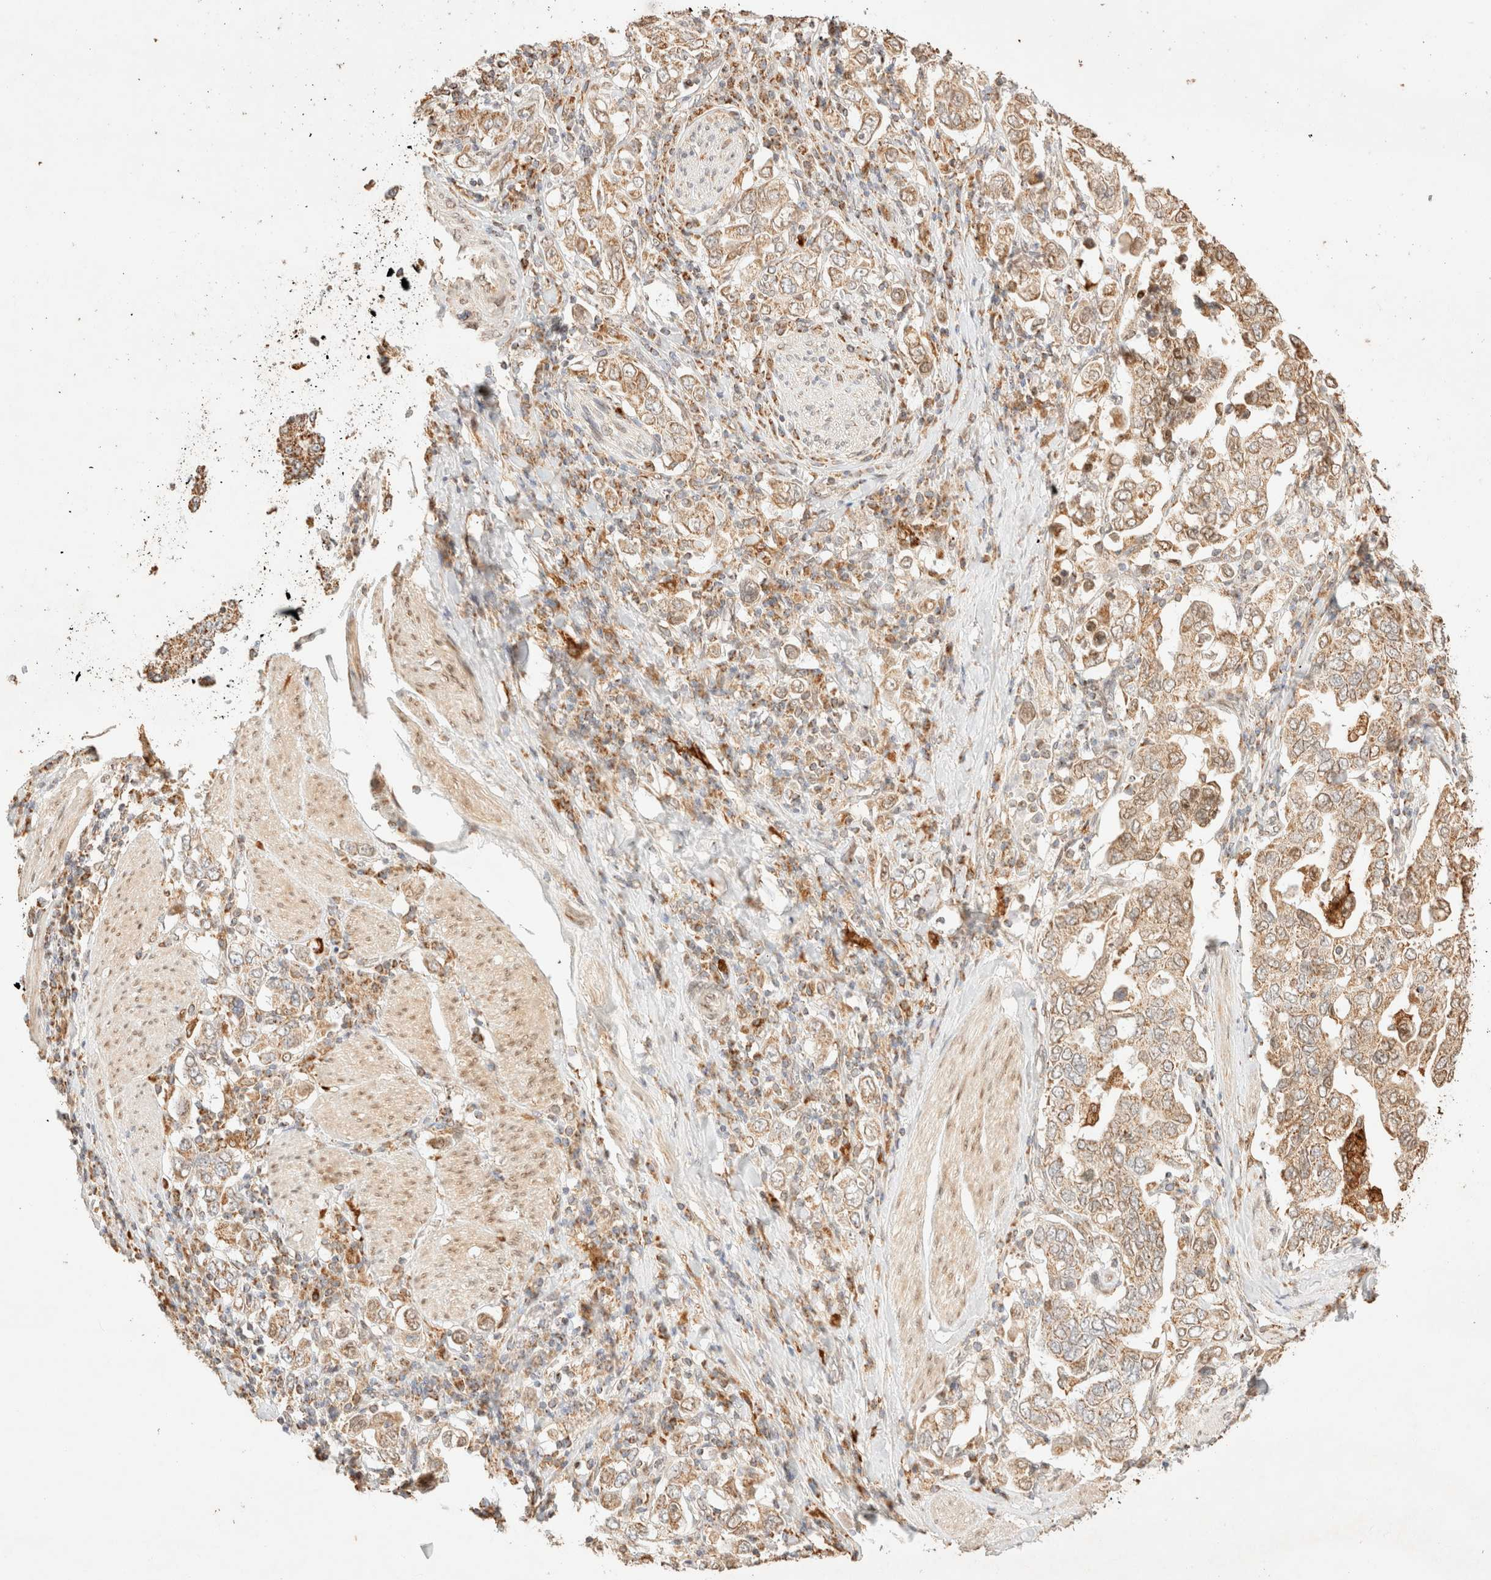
{"staining": {"intensity": "moderate", "quantity": ">75%", "location": "cytoplasmic/membranous"}, "tissue": "stomach cancer", "cell_type": "Tumor cells", "image_type": "cancer", "snomed": [{"axis": "morphology", "description": "Adenocarcinoma, NOS"}, {"axis": "topography", "description": "Stomach, upper"}], "caption": "Immunohistochemistry (IHC) of stomach cancer (adenocarcinoma) demonstrates medium levels of moderate cytoplasmic/membranous positivity in approximately >75% of tumor cells. The staining is performed using DAB brown chromogen to label protein expression. The nuclei are counter-stained blue using hematoxylin.", "gene": "TACO1", "patient": {"sex": "male", "age": 62}}